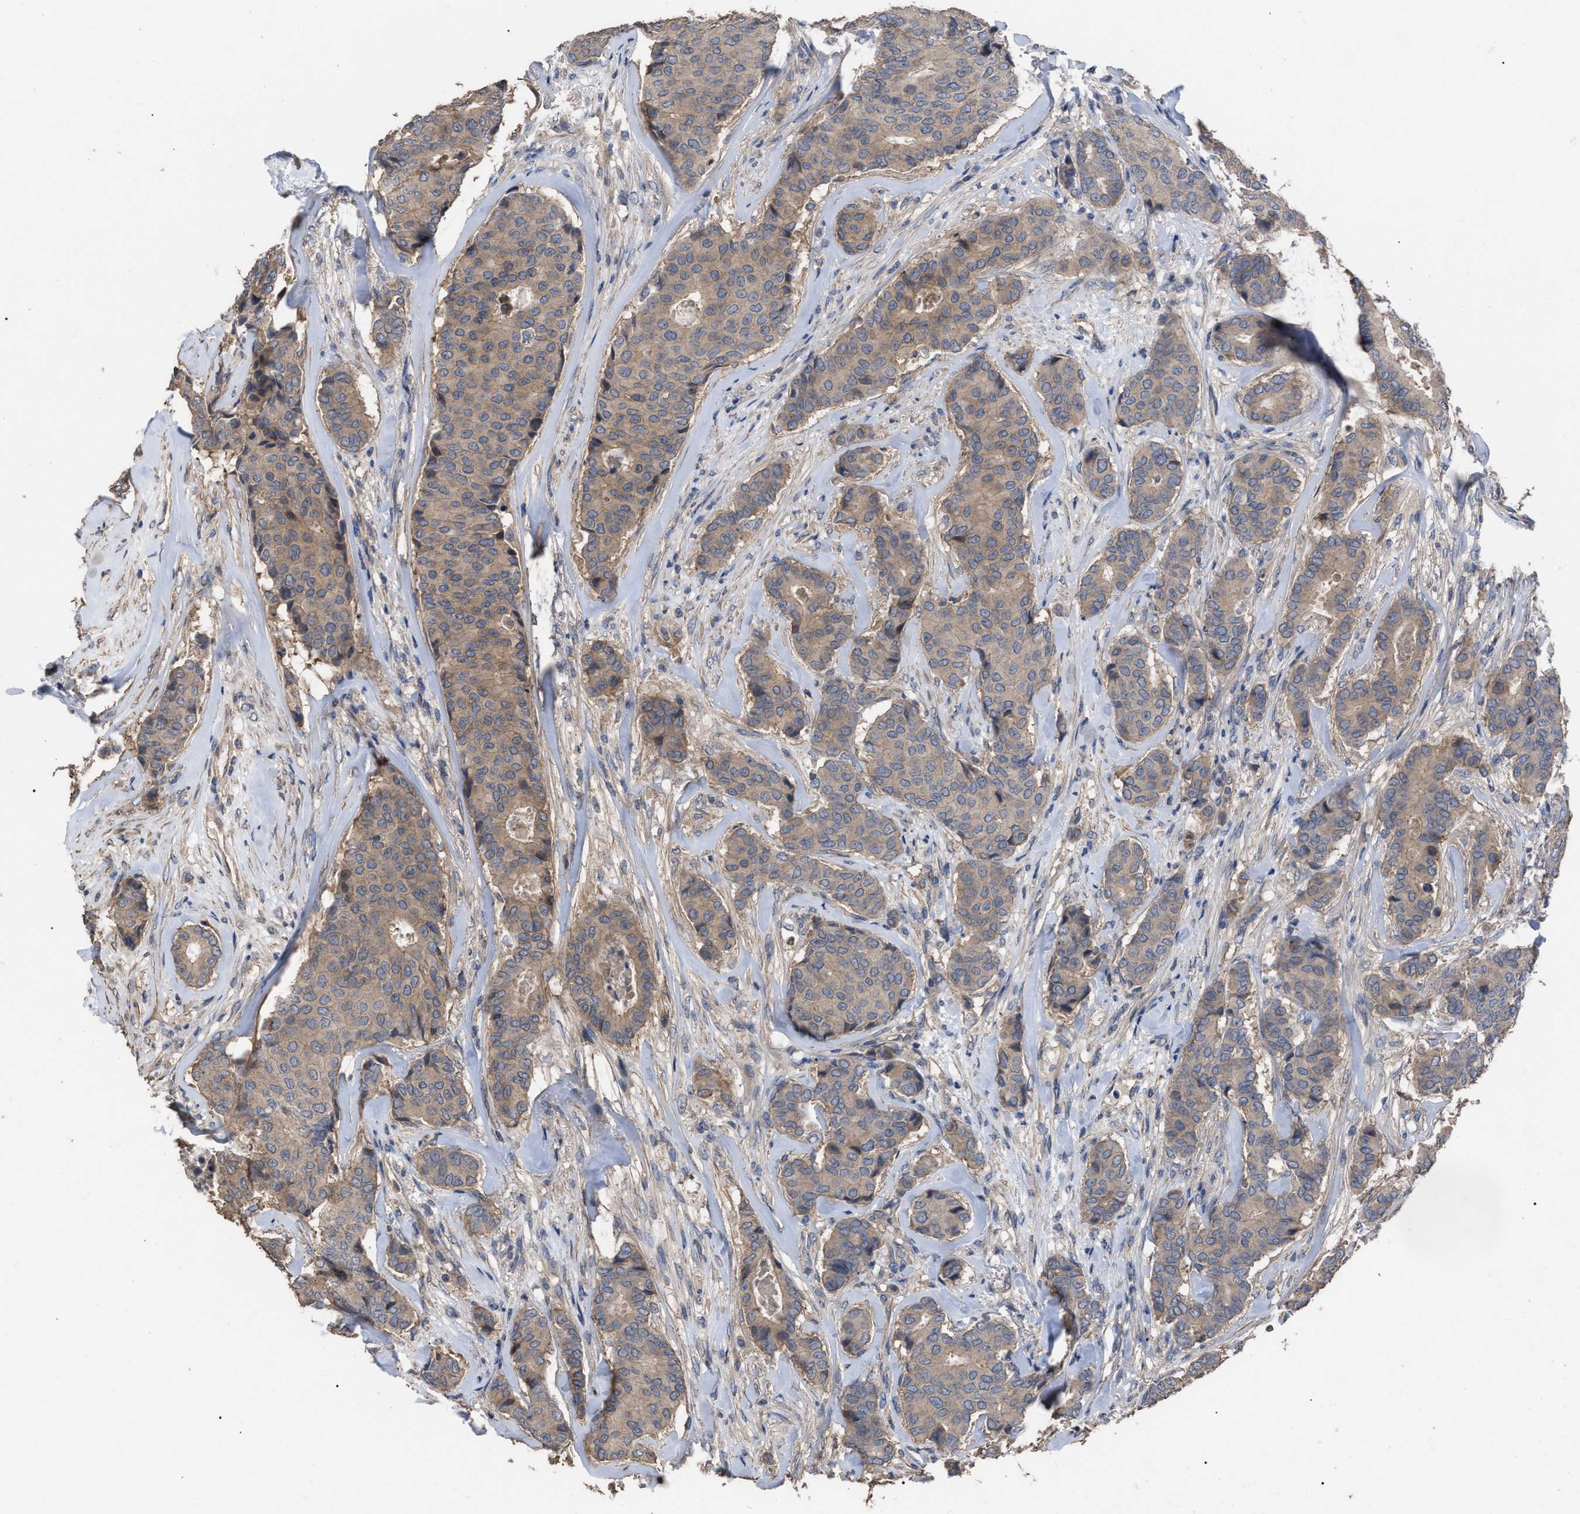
{"staining": {"intensity": "weak", "quantity": ">75%", "location": "cytoplasmic/membranous"}, "tissue": "breast cancer", "cell_type": "Tumor cells", "image_type": "cancer", "snomed": [{"axis": "morphology", "description": "Duct carcinoma"}, {"axis": "topography", "description": "Breast"}], "caption": "Breast cancer stained with immunohistochemistry shows weak cytoplasmic/membranous positivity in about >75% of tumor cells.", "gene": "BTN2A1", "patient": {"sex": "female", "age": 75}}